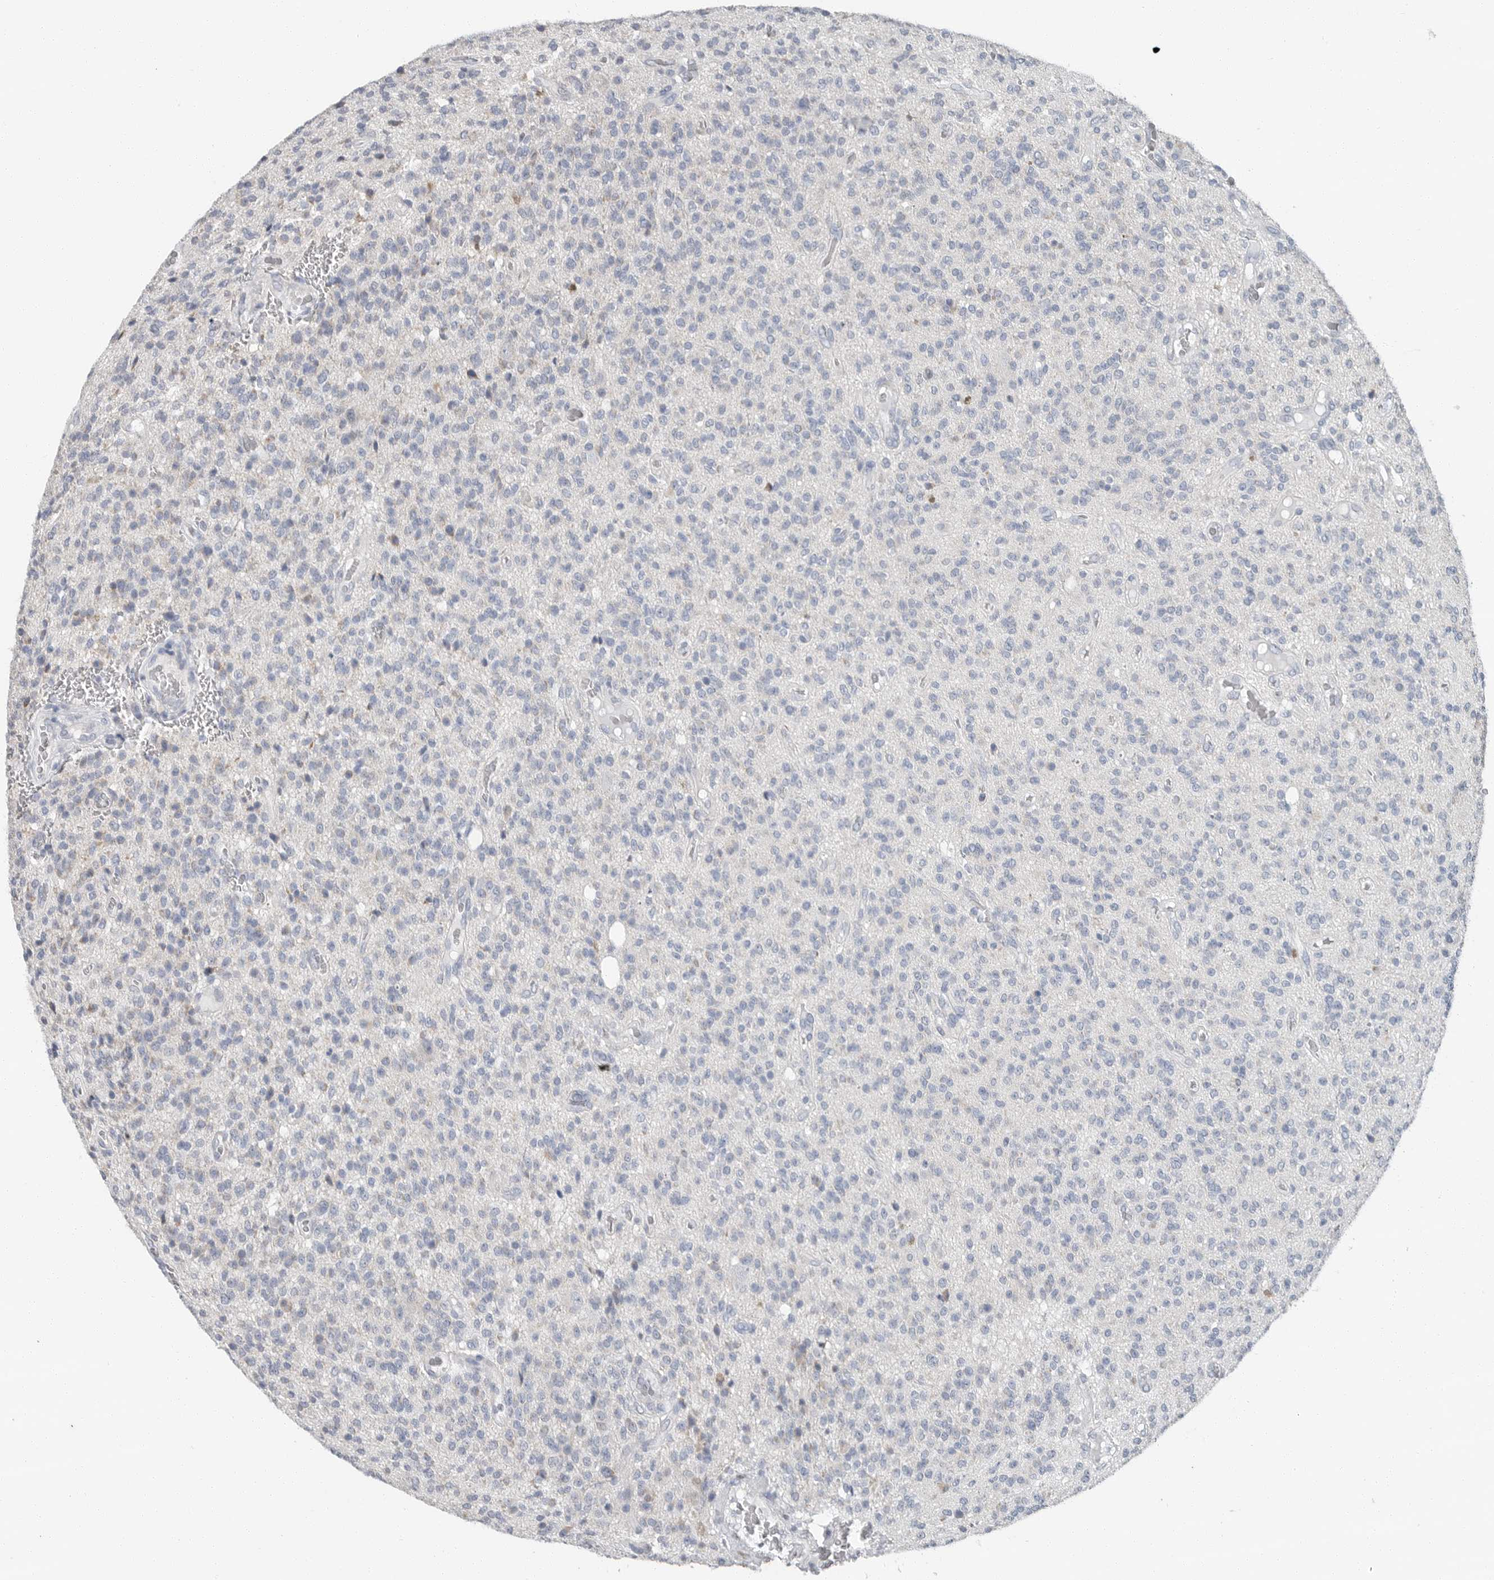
{"staining": {"intensity": "negative", "quantity": "none", "location": "none"}, "tissue": "glioma", "cell_type": "Tumor cells", "image_type": "cancer", "snomed": [{"axis": "morphology", "description": "Glioma, malignant, High grade"}, {"axis": "topography", "description": "Brain"}], "caption": "This is an immunohistochemistry image of human glioma. There is no expression in tumor cells.", "gene": "PLN", "patient": {"sex": "male", "age": 34}}